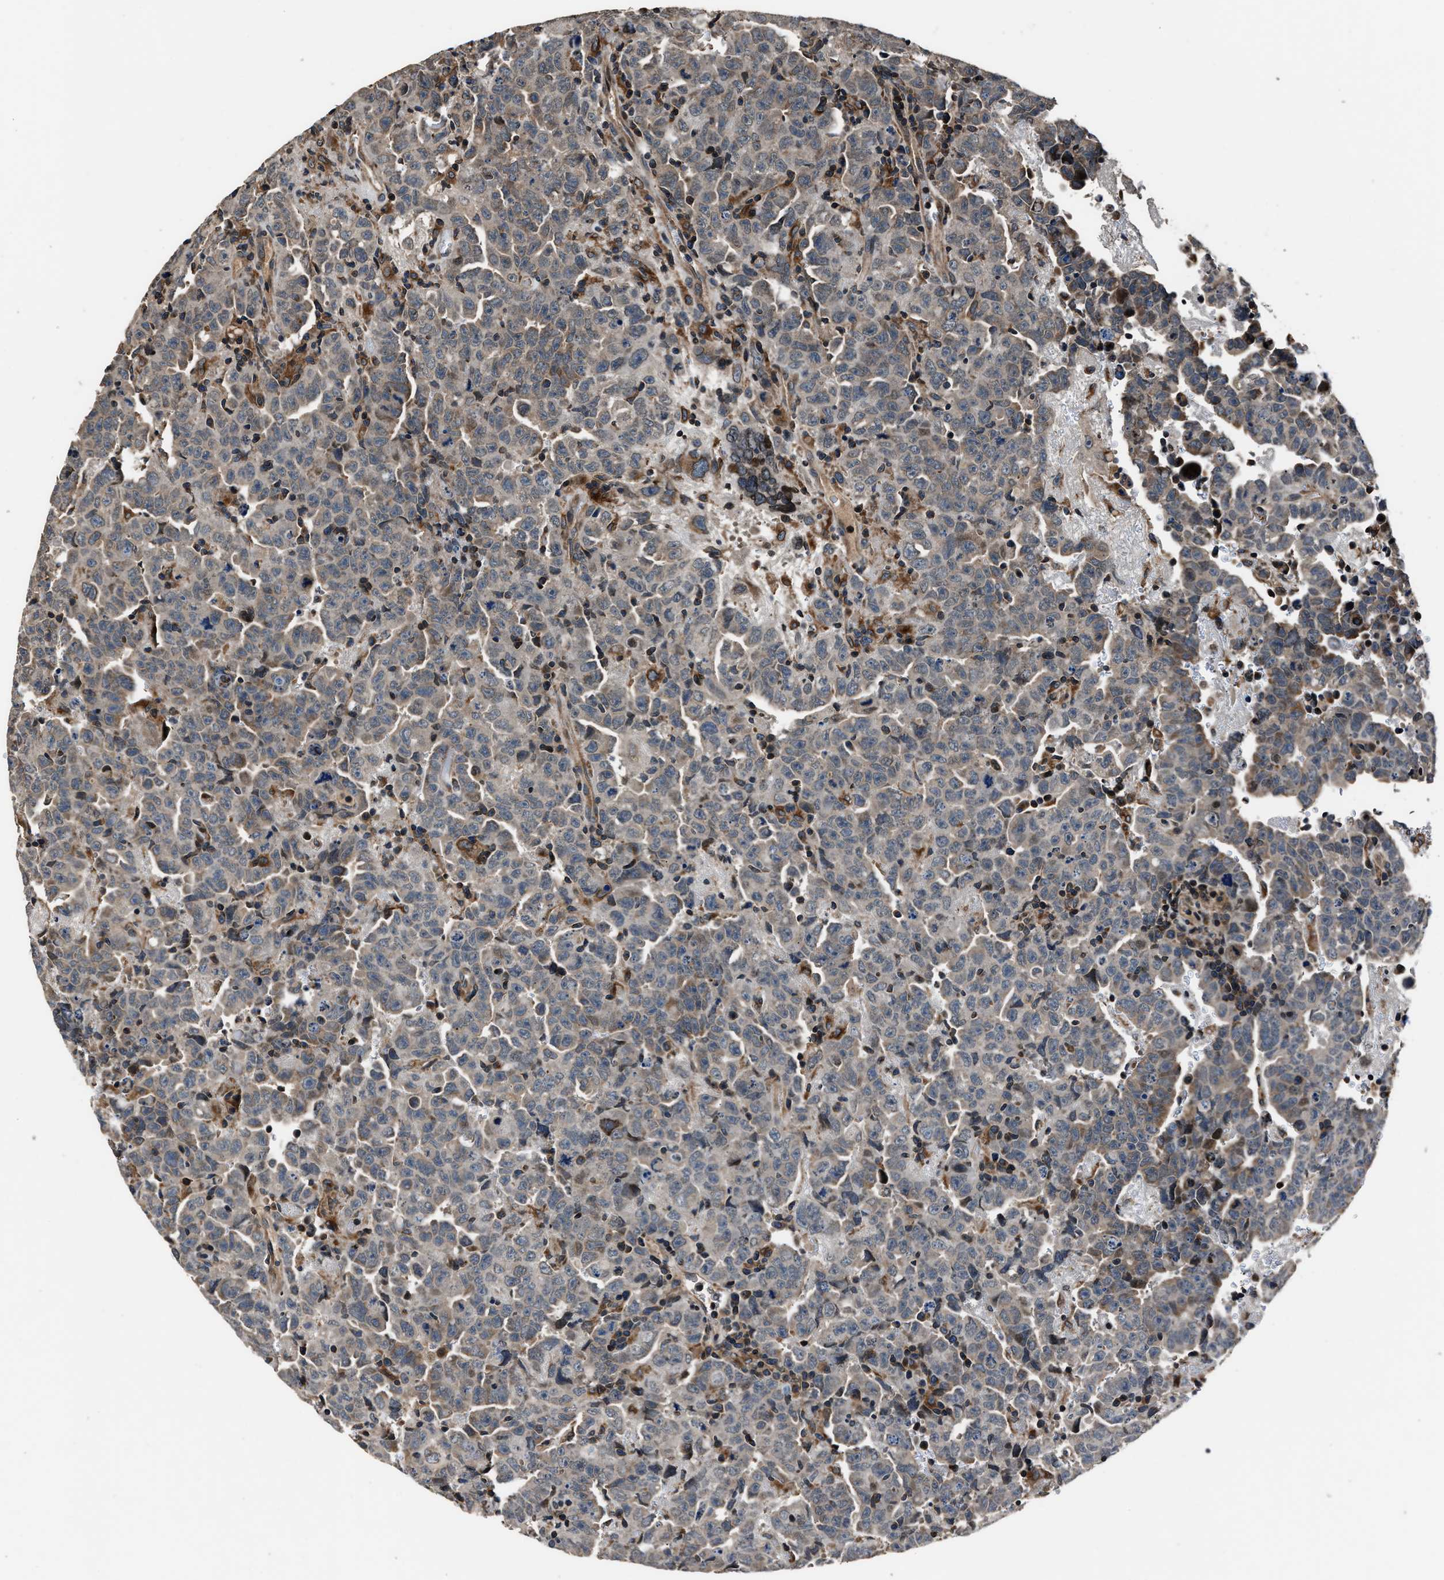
{"staining": {"intensity": "weak", "quantity": "25%-75%", "location": "cytoplasmic/membranous"}, "tissue": "testis cancer", "cell_type": "Tumor cells", "image_type": "cancer", "snomed": [{"axis": "morphology", "description": "Carcinoma, Embryonal, NOS"}, {"axis": "topography", "description": "Testis"}], "caption": "Protein expression analysis of human testis embryonal carcinoma reveals weak cytoplasmic/membranous expression in about 25%-75% of tumor cells.", "gene": "TNRC18", "patient": {"sex": "male", "age": 28}}